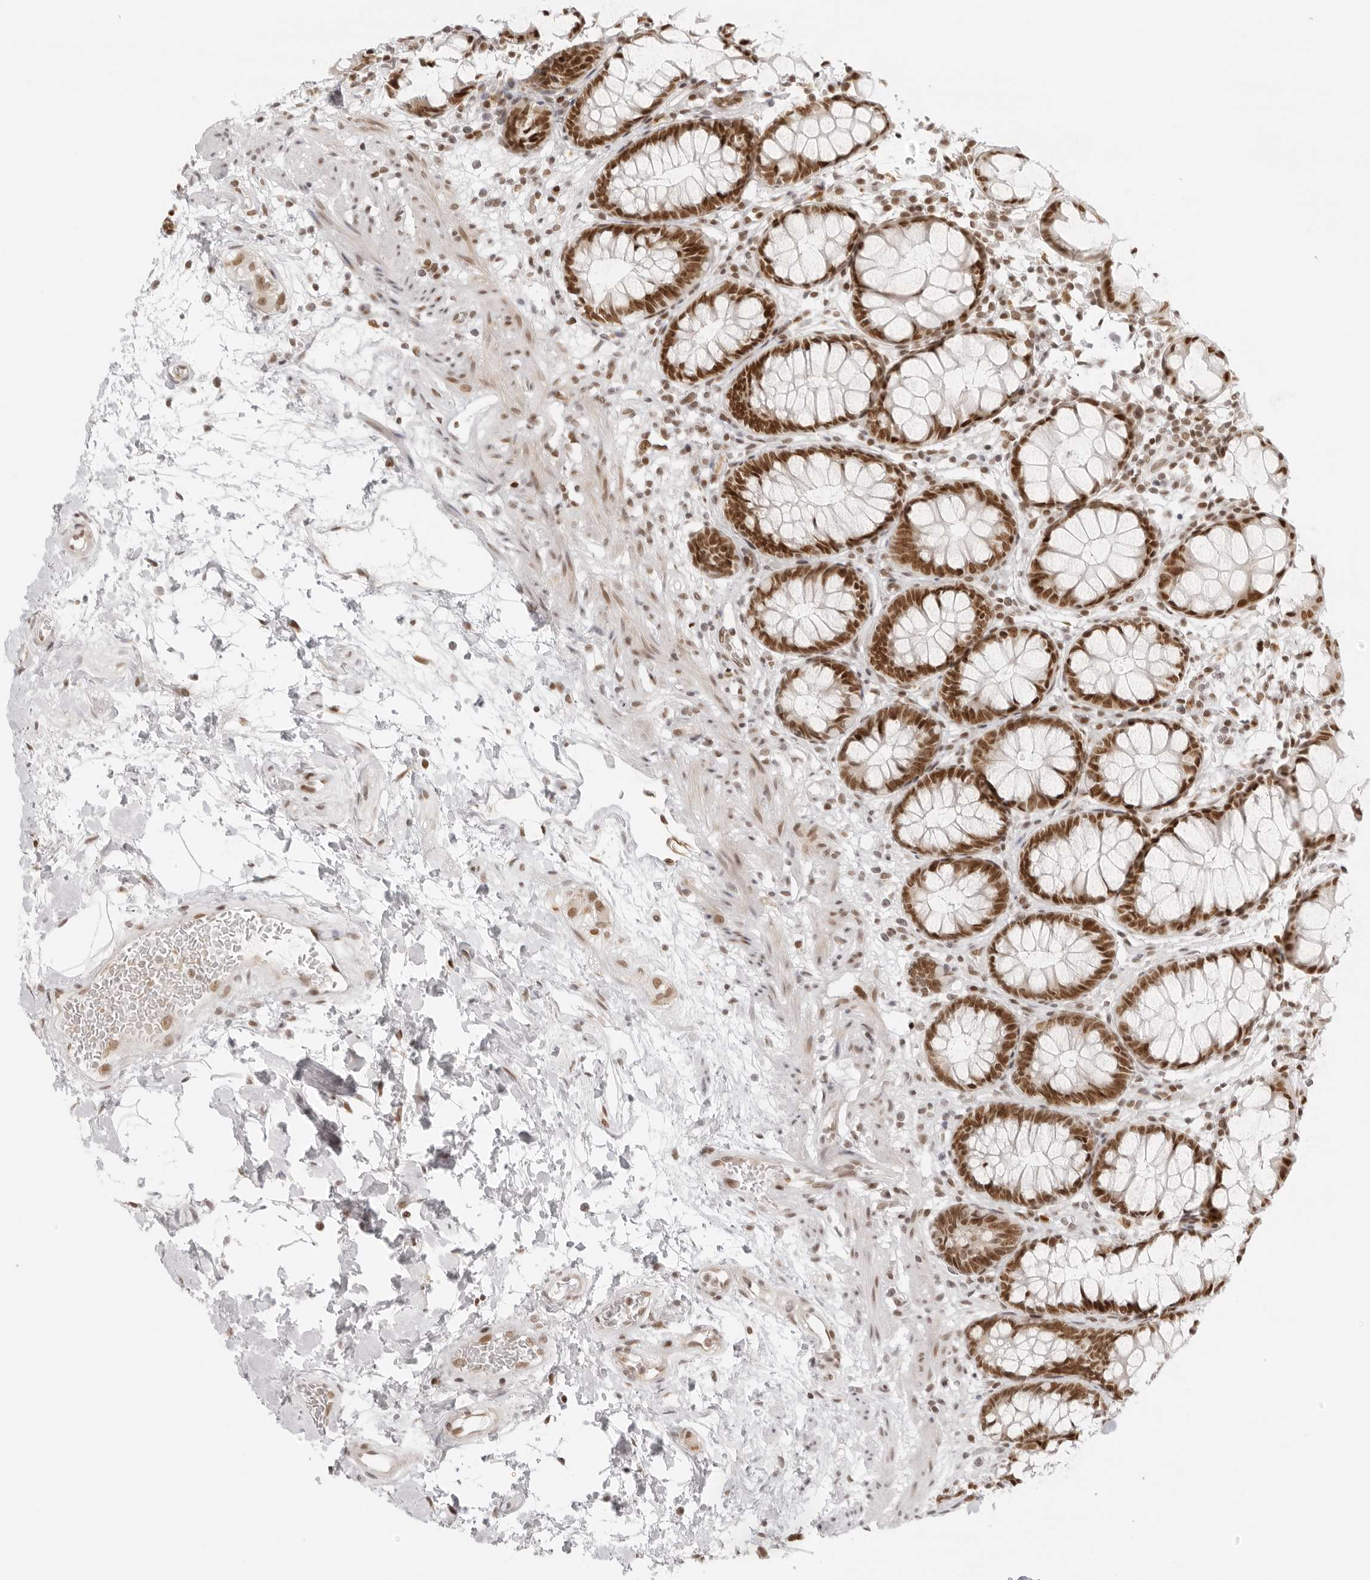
{"staining": {"intensity": "strong", "quantity": ">75%", "location": "nuclear"}, "tissue": "rectum", "cell_type": "Glandular cells", "image_type": "normal", "snomed": [{"axis": "morphology", "description": "Normal tissue, NOS"}, {"axis": "topography", "description": "Rectum"}], "caption": "This histopathology image displays benign rectum stained with immunohistochemistry (IHC) to label a protein in brown. The nuclear of glandular cells show strong positivity for the protein. Nuclei are counter-stained blue.", "gene": "RCC1", "patient": {"sex": "male", "age": 64}}